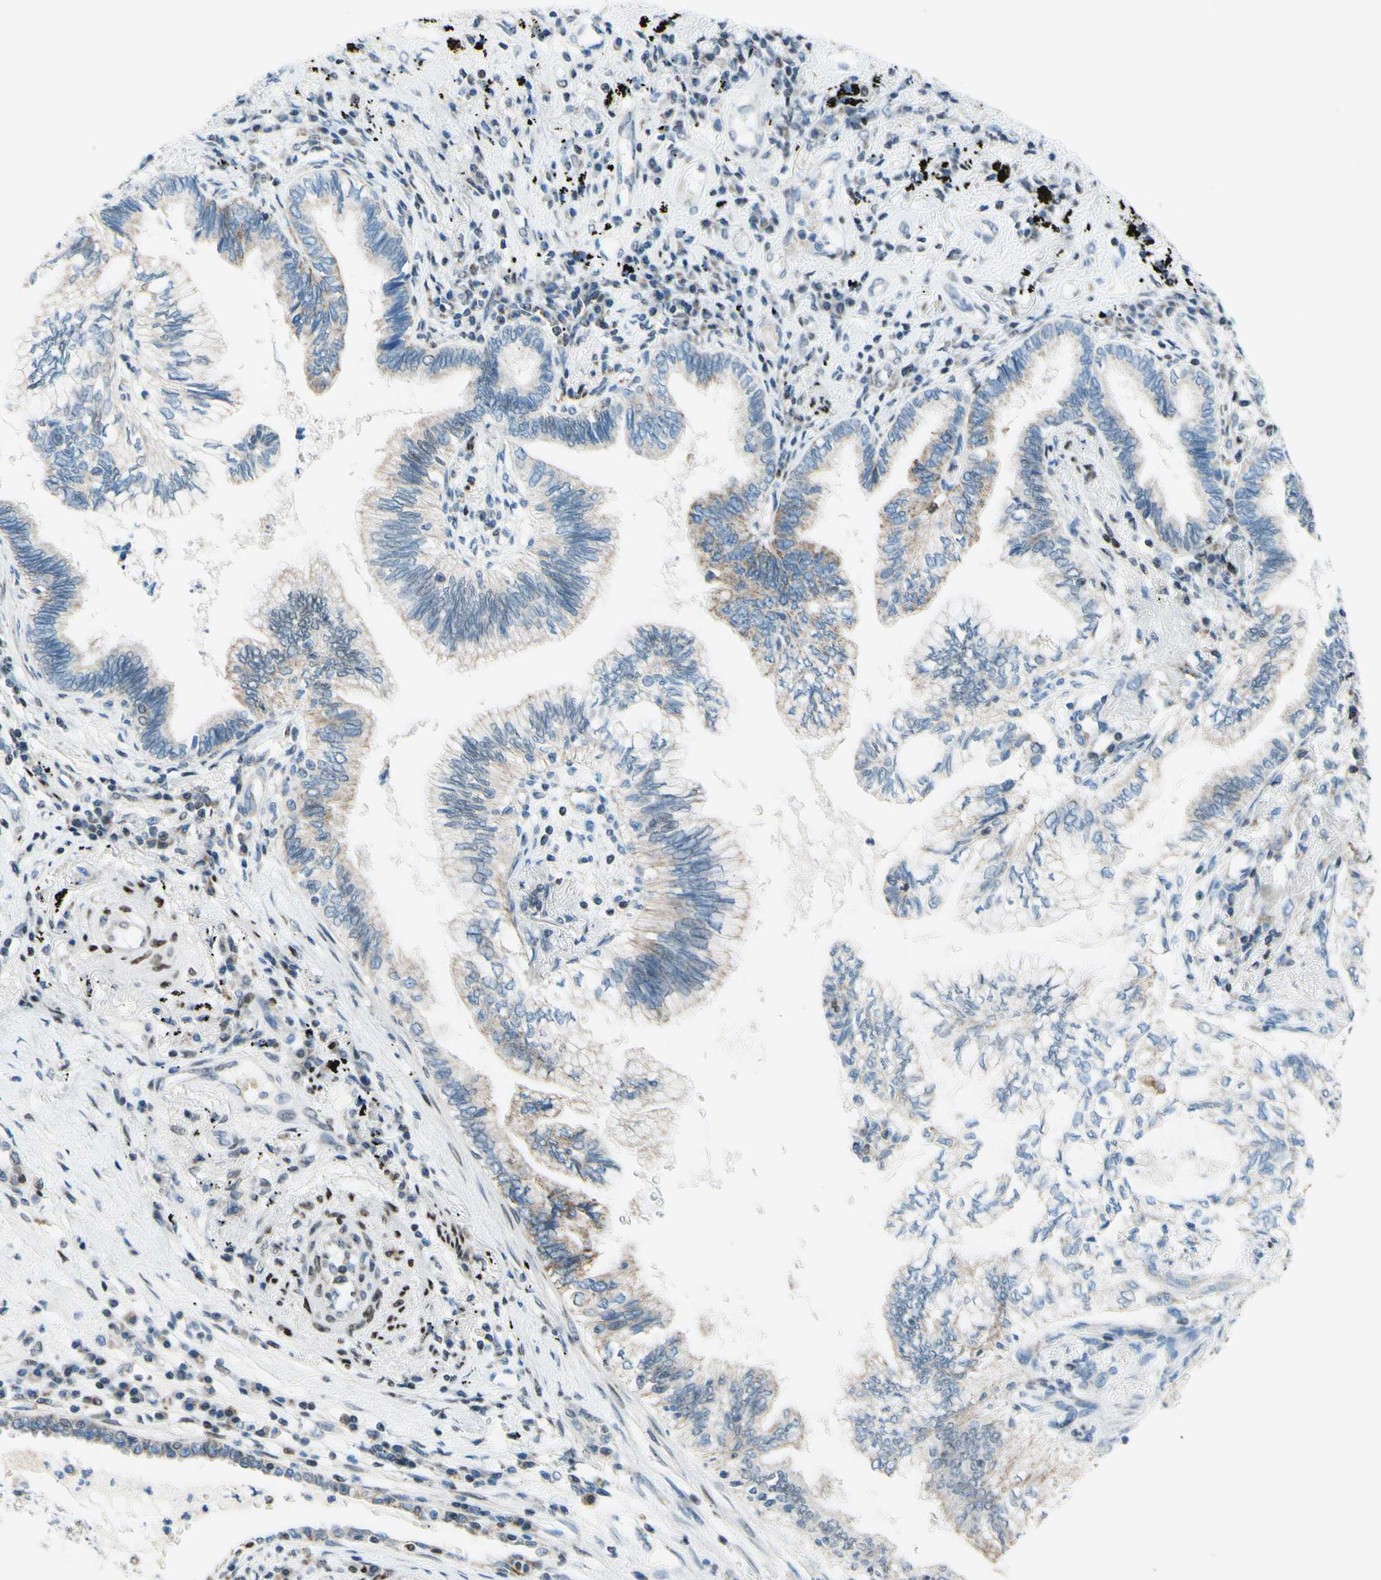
{"staining": {"intensity": "weak", "quantity": "25%-75%", "location": "cytoplasmic/membranous"}, "tissue": "lung cancer", "cell_type": "Tumor cells", "image_type": "cancer", "snomed": [{"axis": "morphology", "description": "Normal tissue, NOS"}, {"axis": "morphology", "description": "Adenocarcinoma, NOS"}, {"axis": "topography", "description": "Bronchus"}, {"axis": "topography", "description": "Lung"}], "caption": "High-magnification brightfield microscopy of lung cancer (adenocarcinoma) stained with DAB (brown) and counterstained with hematoxylin (blue). tumor cells exhibit weak cytoplasmic/membranous positivity is identified in about25%-75% of cells.", "gene": "CBX7", "patient": {"sex": "female", "age": 70}}